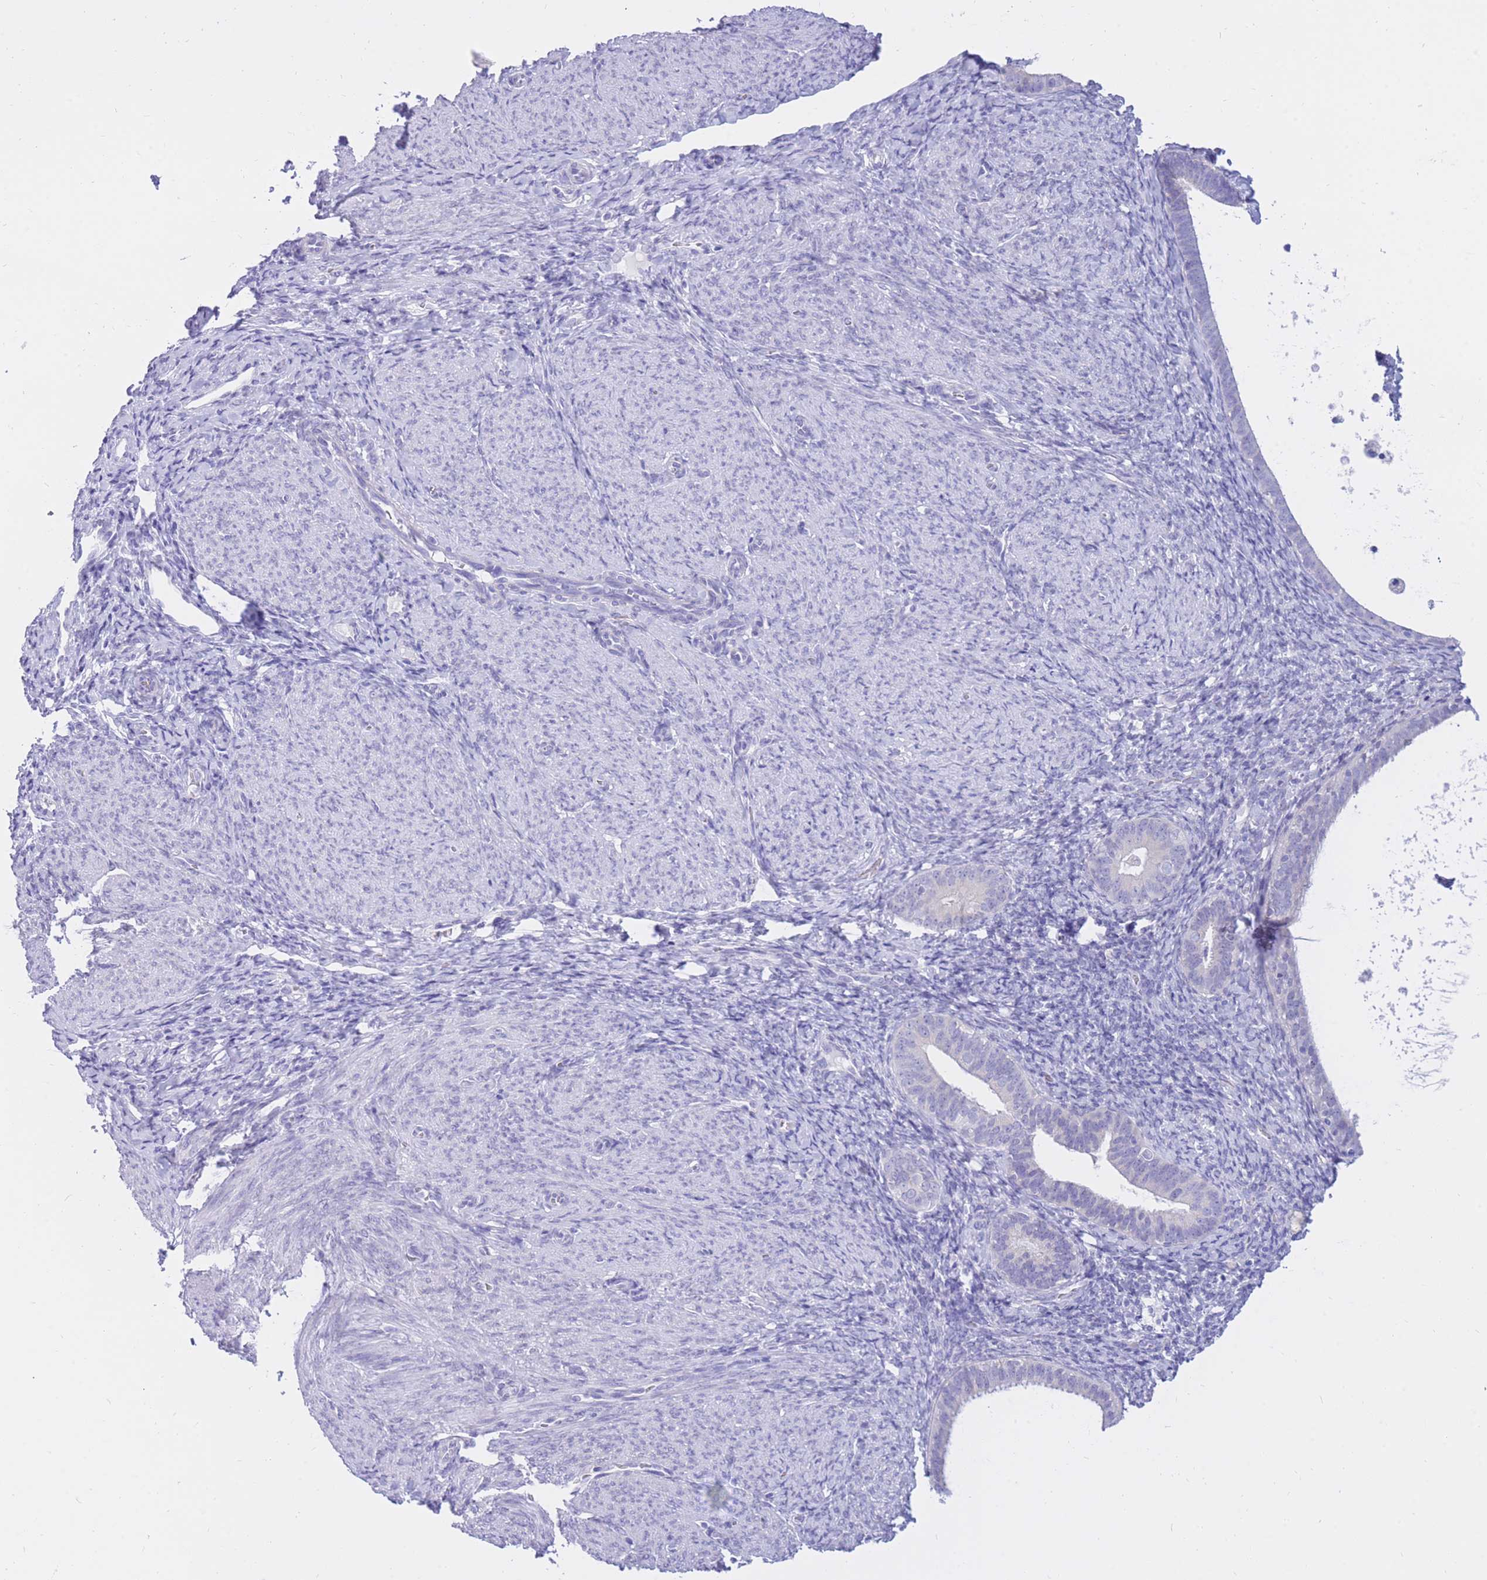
{"staining": {"intensity": "negative", "quantity": "none", "location": "none"}, "tissue": "endometrium", "cell_type": "Cells in endometrial stroma", "image_type": "normal", "snomed": [{"axis": "morphology", "description": "Normal tissue, NOS"}, {"axis": "topography", "description": "Endometrium"}], "caption": "The photomicrograph reveals no significant expression in cells in endometrial stroma of endometrium.", "gene": "SSUH2", "patient": {"sex": "female", "age": 65}}